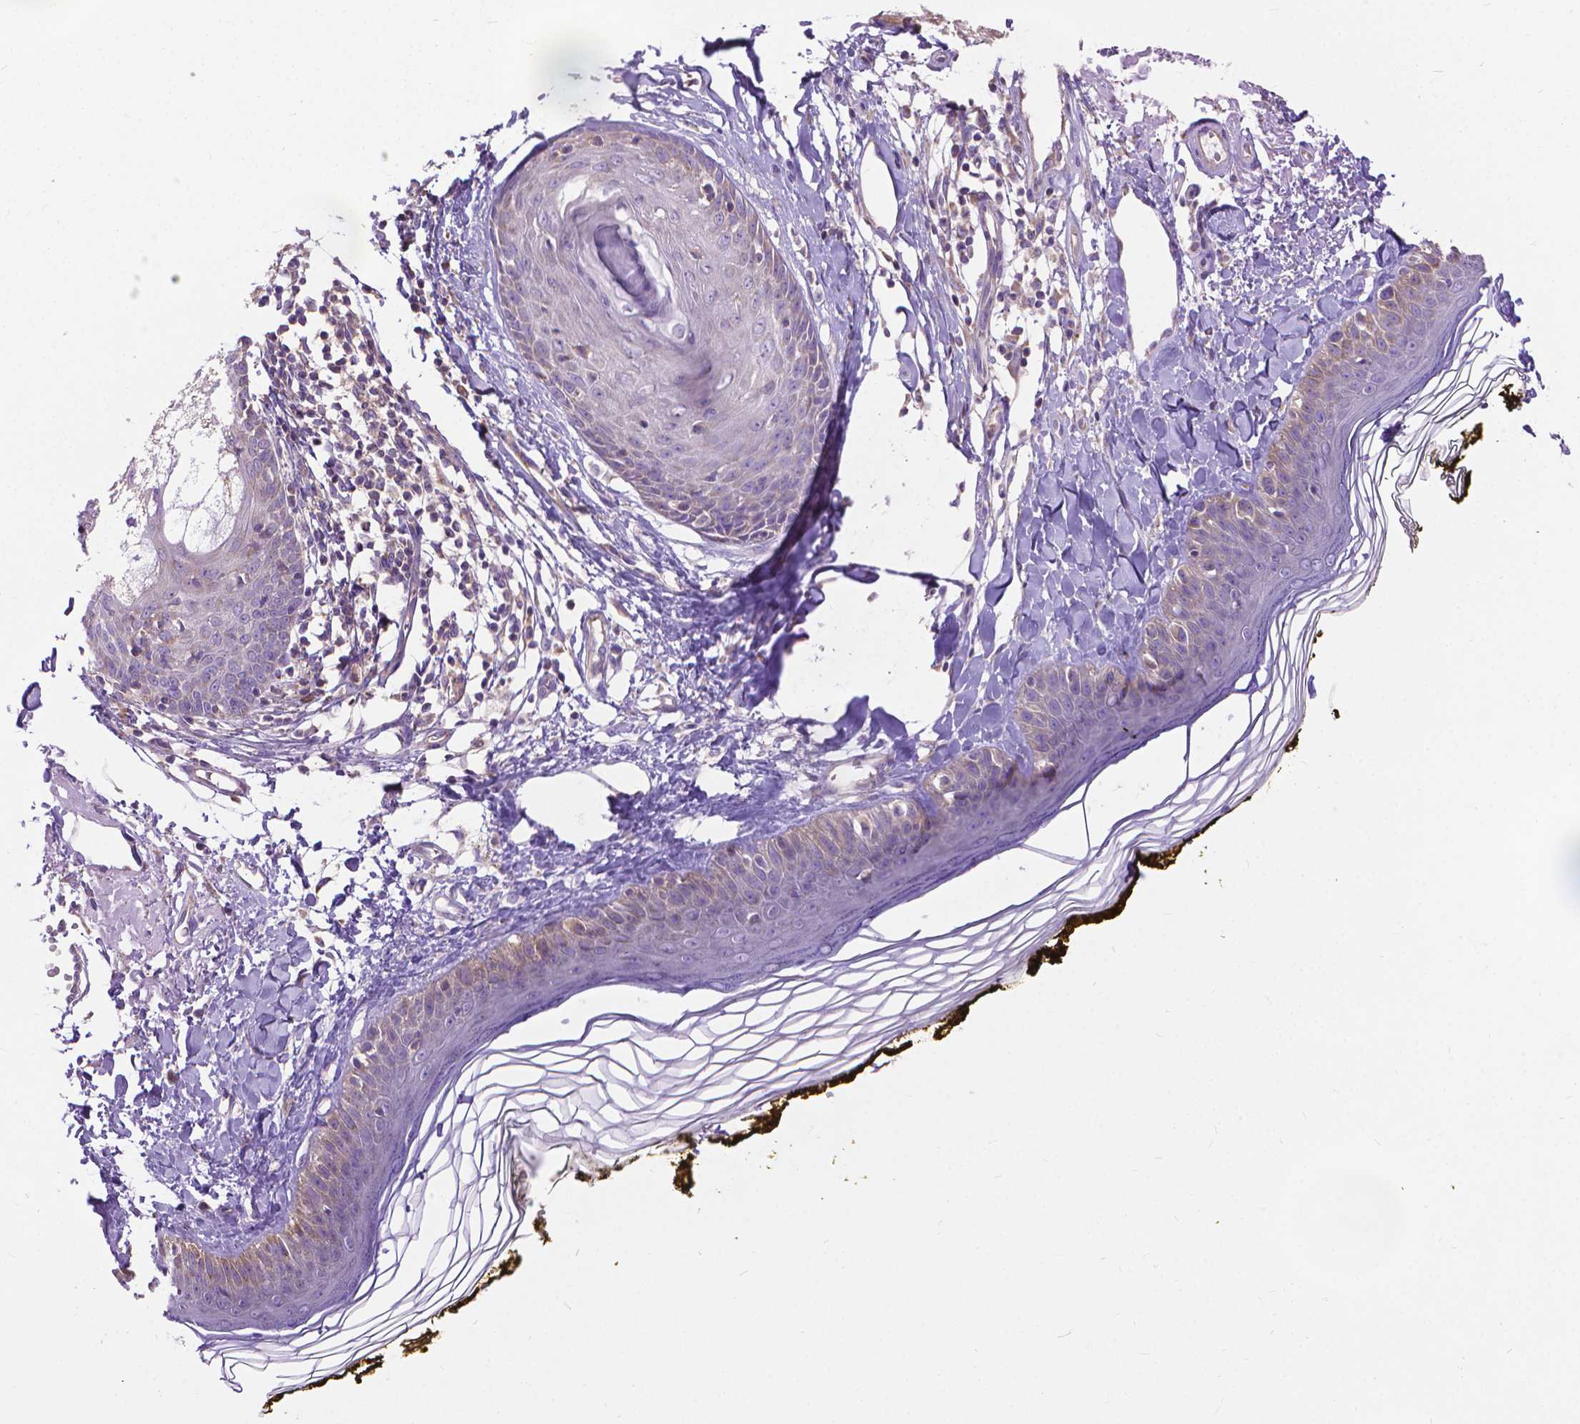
{"staining": {"intensity": "negative", "quantity": "none", "location": "none"}, "tissue": "skin", "cell_type": "Fibroblasts", "image_type": "normal", "snomed": [{"axis": "morphology", "description": "Normal tissue, NOS"}, {"axis": "topography", "description": "Skin"}], "caption": "Immunohistochemical staining of benign skin shows no significant expression in fibroblasts. (DAB immunohistochemistry, high magnification).", "gene": "SYN1", "patient": {"sex": "male", "age": 76}}